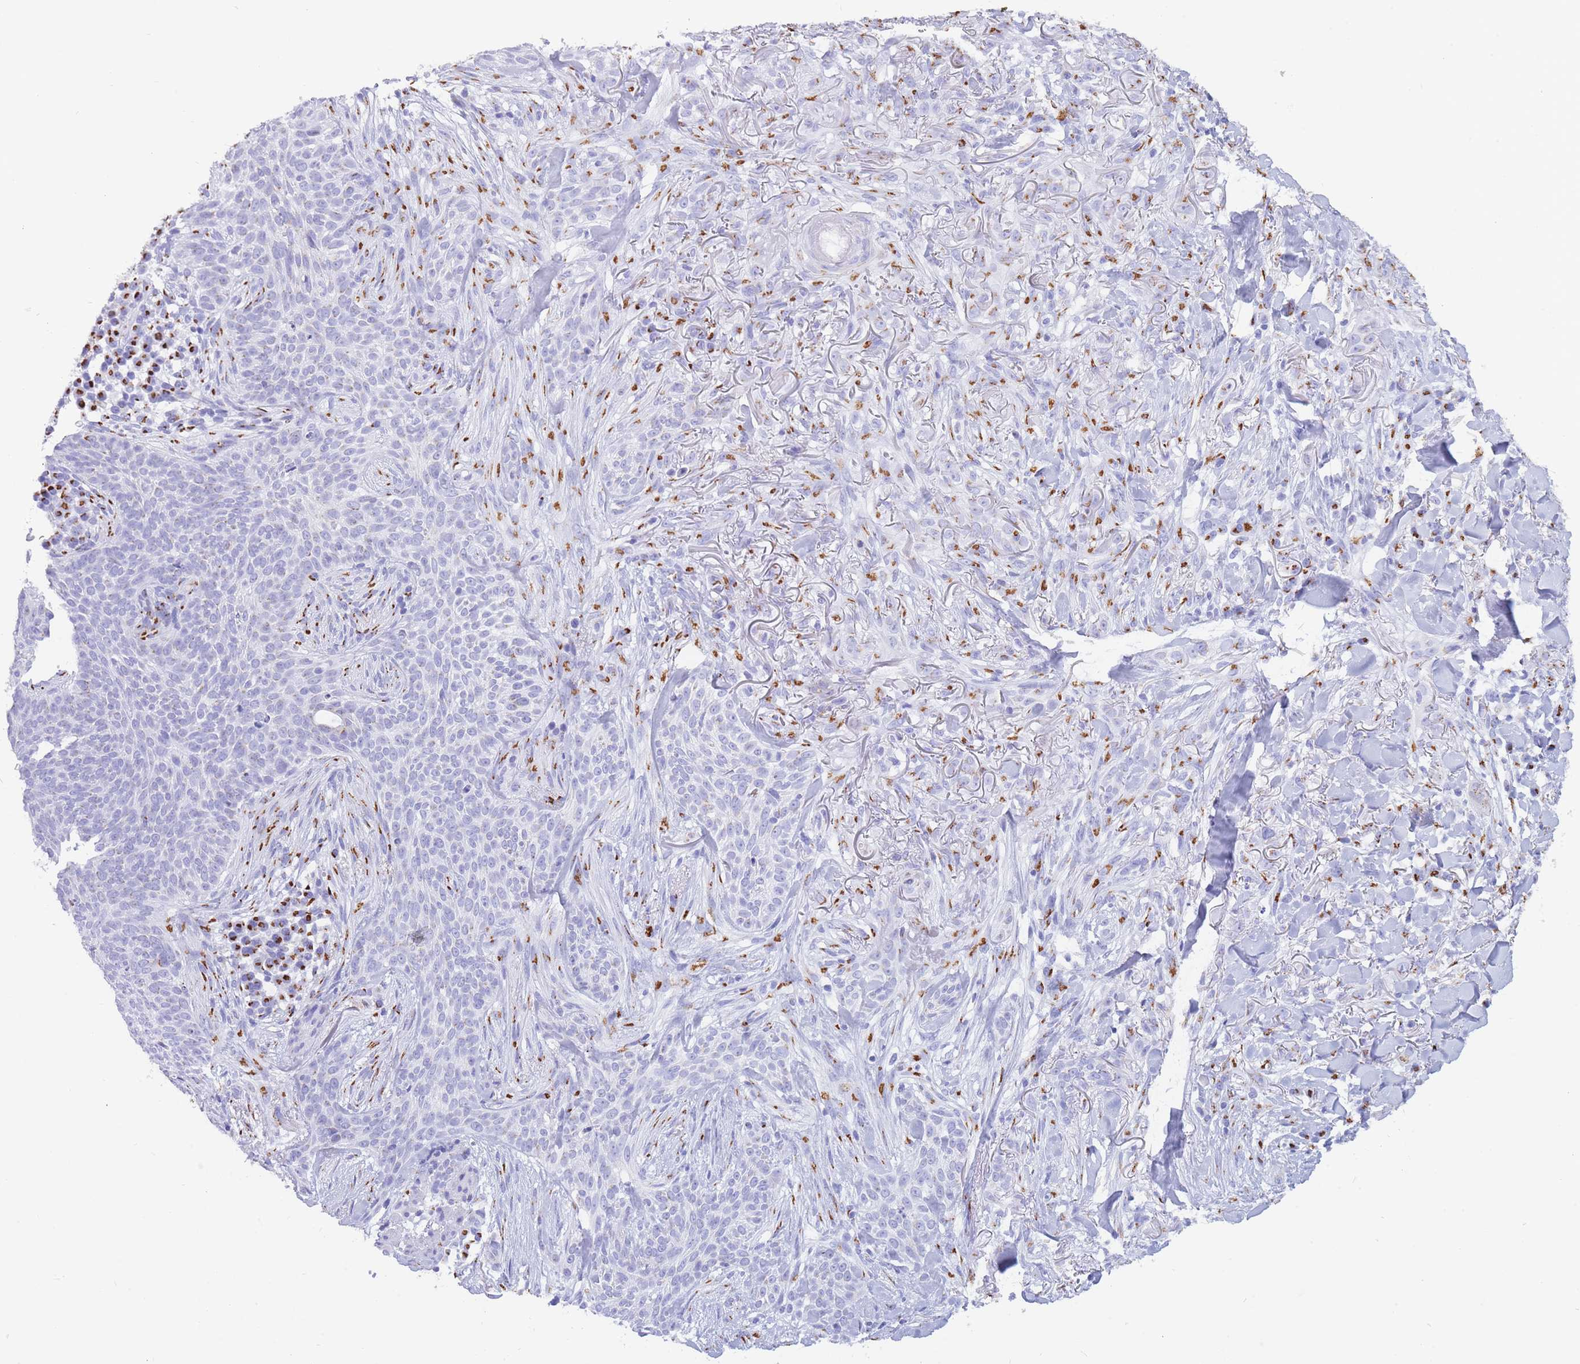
{"staining": {"intensity": "negative", "quantity": "none", "location": "none"}, "tissue": "skin cancer", "cell_type": "Tumor cells", "image_type": "cancer", "snomed": [{"axis": "morphology", "description": "Basal cell carcinoma"}, {"axis": "topography", "description": "Skin"}], "caption": "Protein analysis of skin cancer demonstrates no significant staining in tumor cells.", "gene": "FAM3C", "patient": {"sex": "male", "age": 72}}